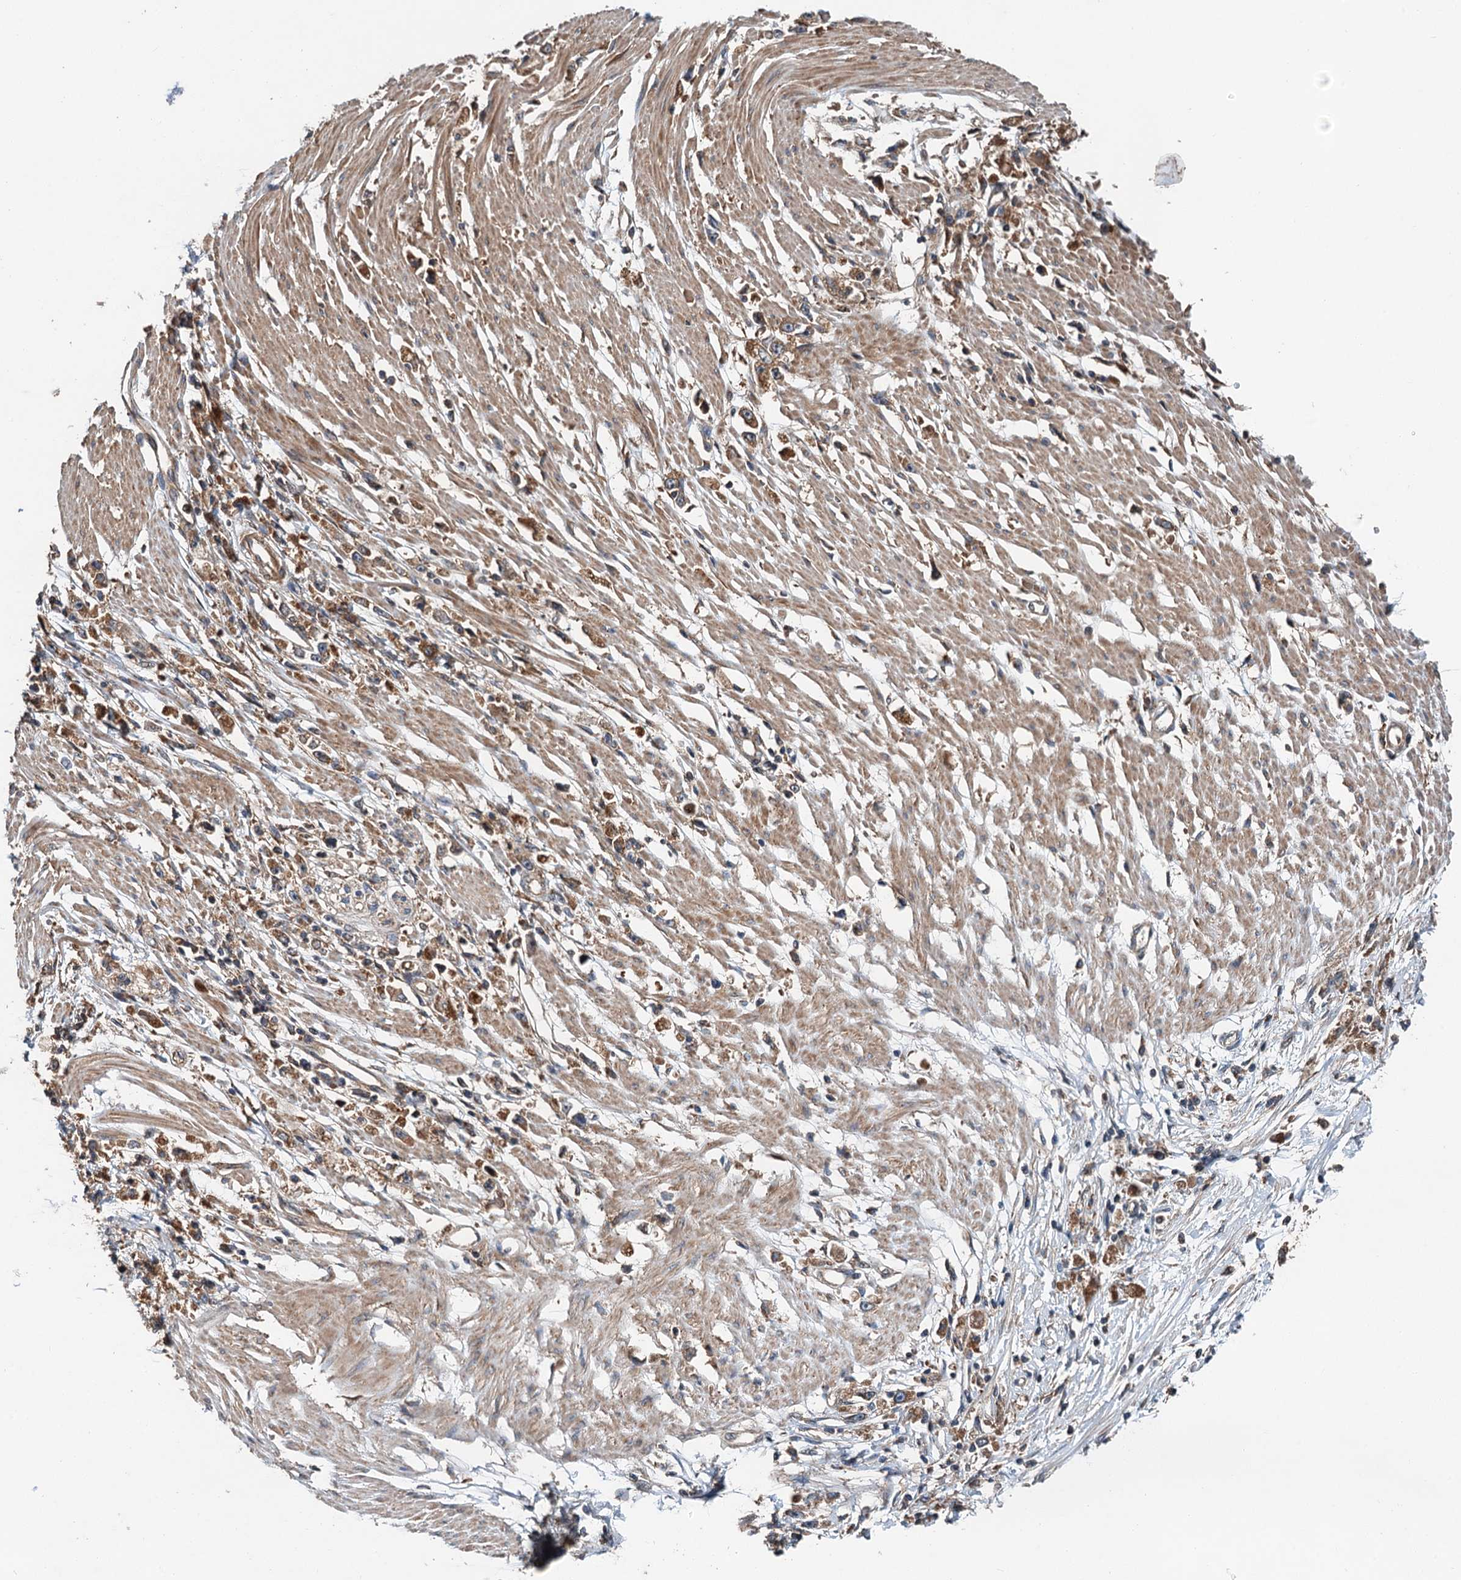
{"staining": {"intensity": "moderate", "quantity": ">75%", "location": "cytoplasmic/membranous"}, "tissue": "stomach cancer", "cell_type": "Tumor cells", "image_type": "cancer", "snomed": [{"axis": "morphology", "description": "Adenocarcinoma, NOS"}, {"axis": "topography", "description": "Stomach"}], "caption": "Human adenocarcinoma (stomach) stained for a protein (brown) reveals moderate cytoplasmic/membranous positive staining in approximately >75% of tumor cells.", "gene": "COG3", "patient": {"sex": "female", "age": 59}}